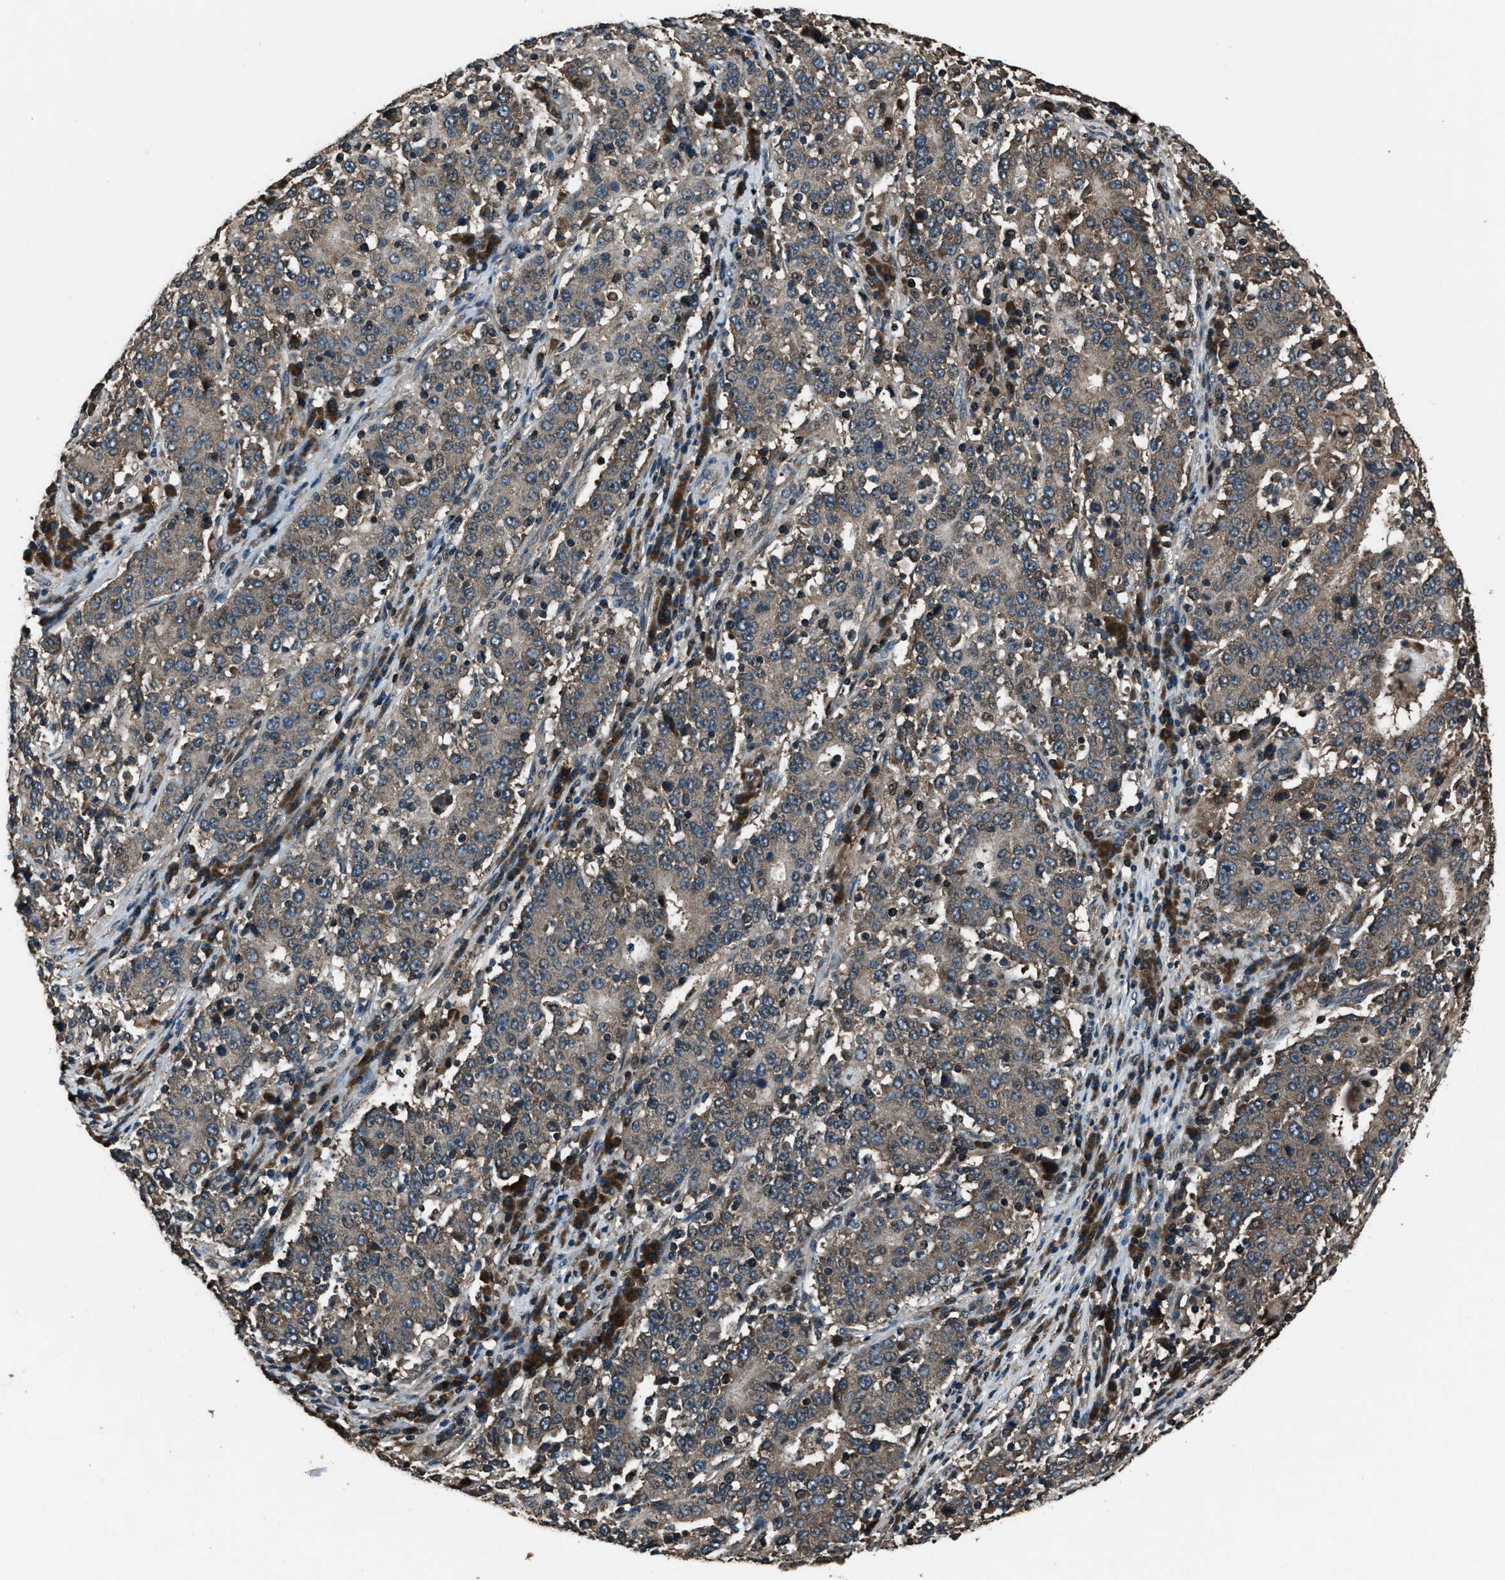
{"staining": {"intensity": "weak", "quantity": ">75%", "location": "cytoplasmic/membranous"}, "tissue": "stomach cancer", "cell_type": "Tumor cells", "image_type": "cancer", "snomed": [{"axis": "morphology", "description": "Adenocarcinoma, NOS"}, {"axis": "topography", "description": "Stomach"}], "caption": "This image shows immunohistochemistry (IHC) staining of stomach cancer (adenocarcinoma), with low weak cytoplasmic/membranous positivity in about >75% of tumor cells.", "gene": "TRIM4", "patient": {"sex": "male", "age": 59}}